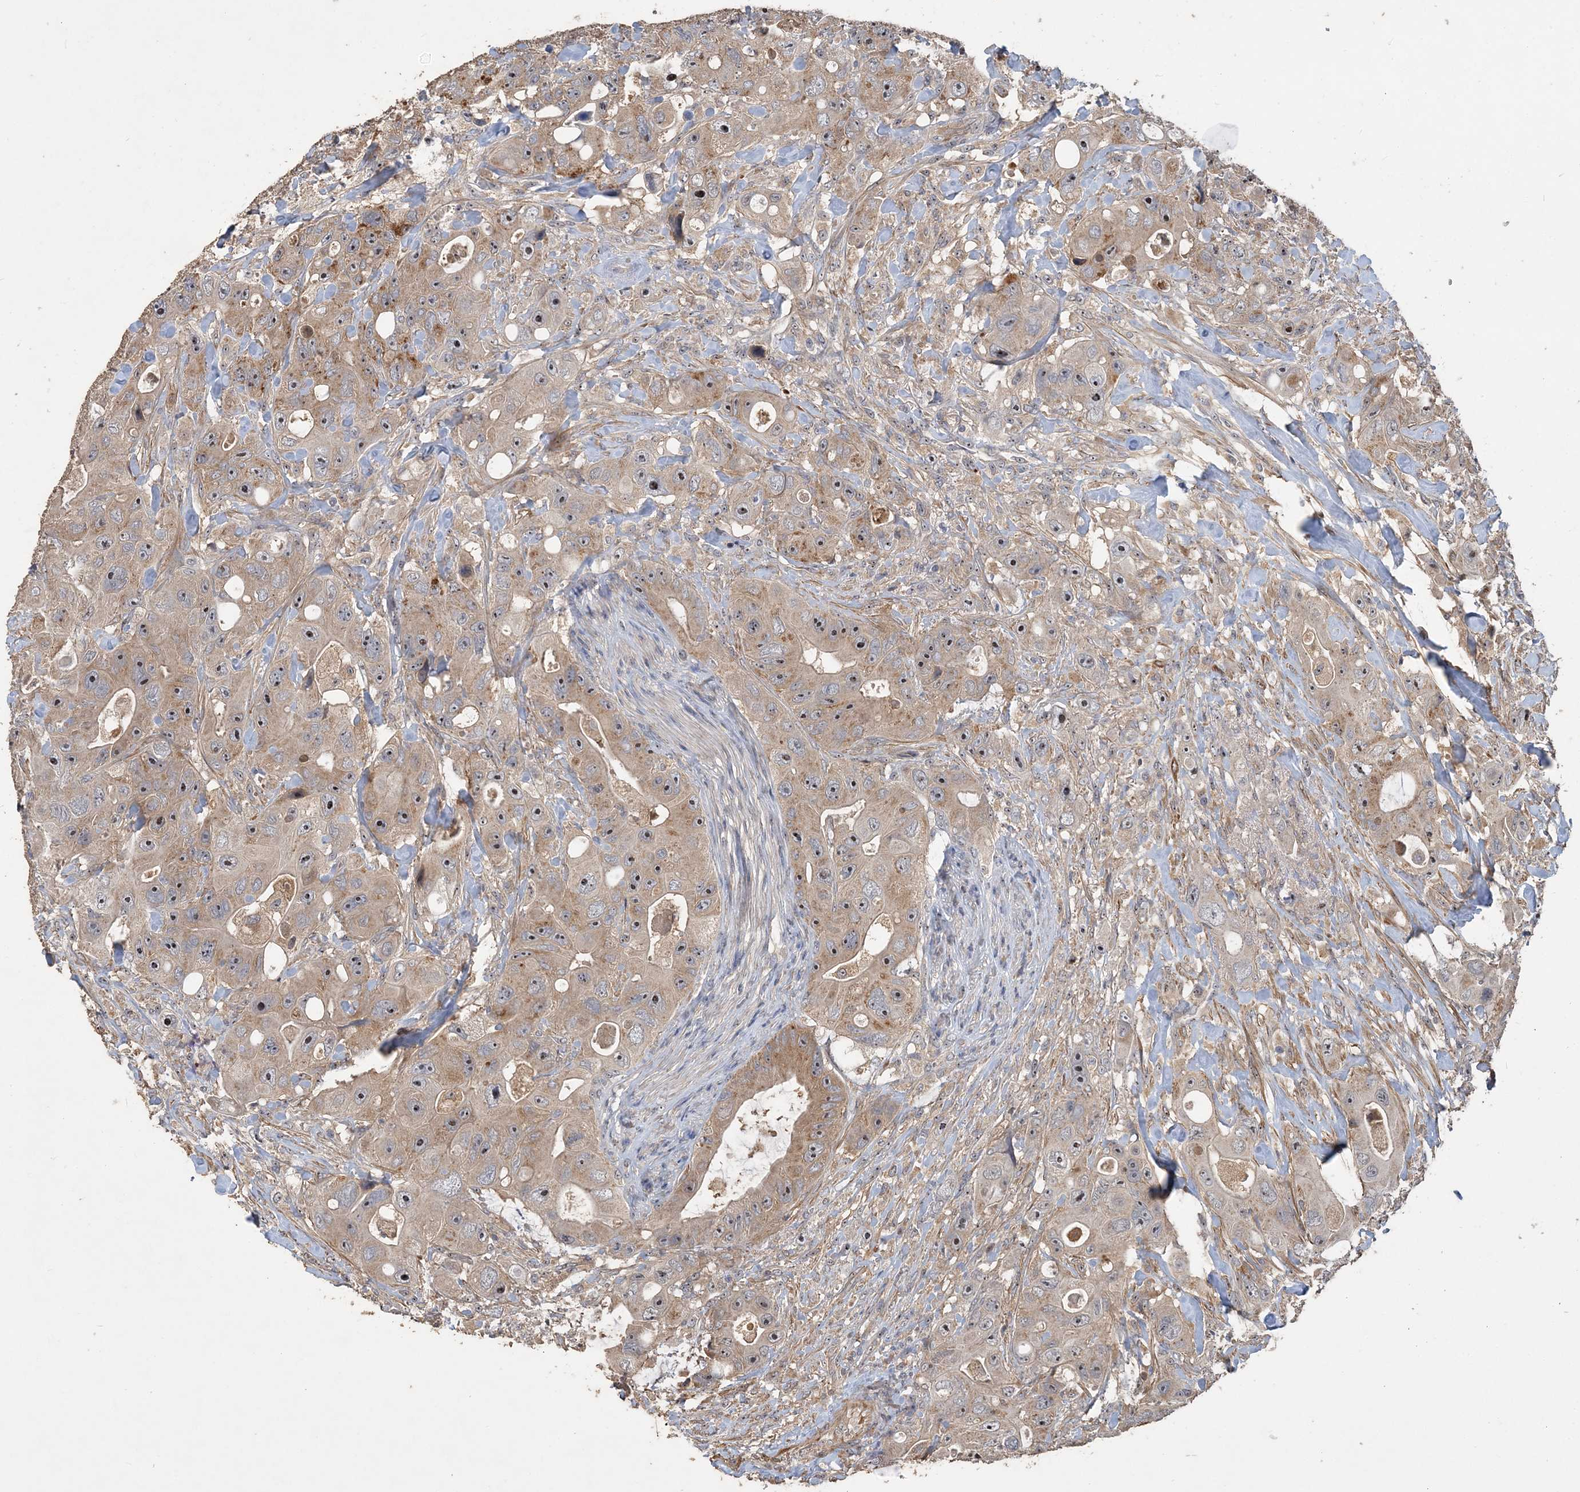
{"staining": {"intensity": "moderate", "quantity": ">75%", "location": "cytoplasmic/membranous,nuclear"}, "tissue": "colorectal cancer", "cell_type": "Tumor cells", "image_type": "cancer", "snomed": [{"axis": "morphology", "description": "Adenocarcinoma, NOS"}, {"axis": "topography", "description": "Colon"}], "caption": "Tumor cells exhibit medium levels of moderate cytoplasmic/membranous and nuclear expression in approximately >75% of cells in colorectal cancer.", "gene": "GRINA", "patient": {"sex": "female", "age": 46}}